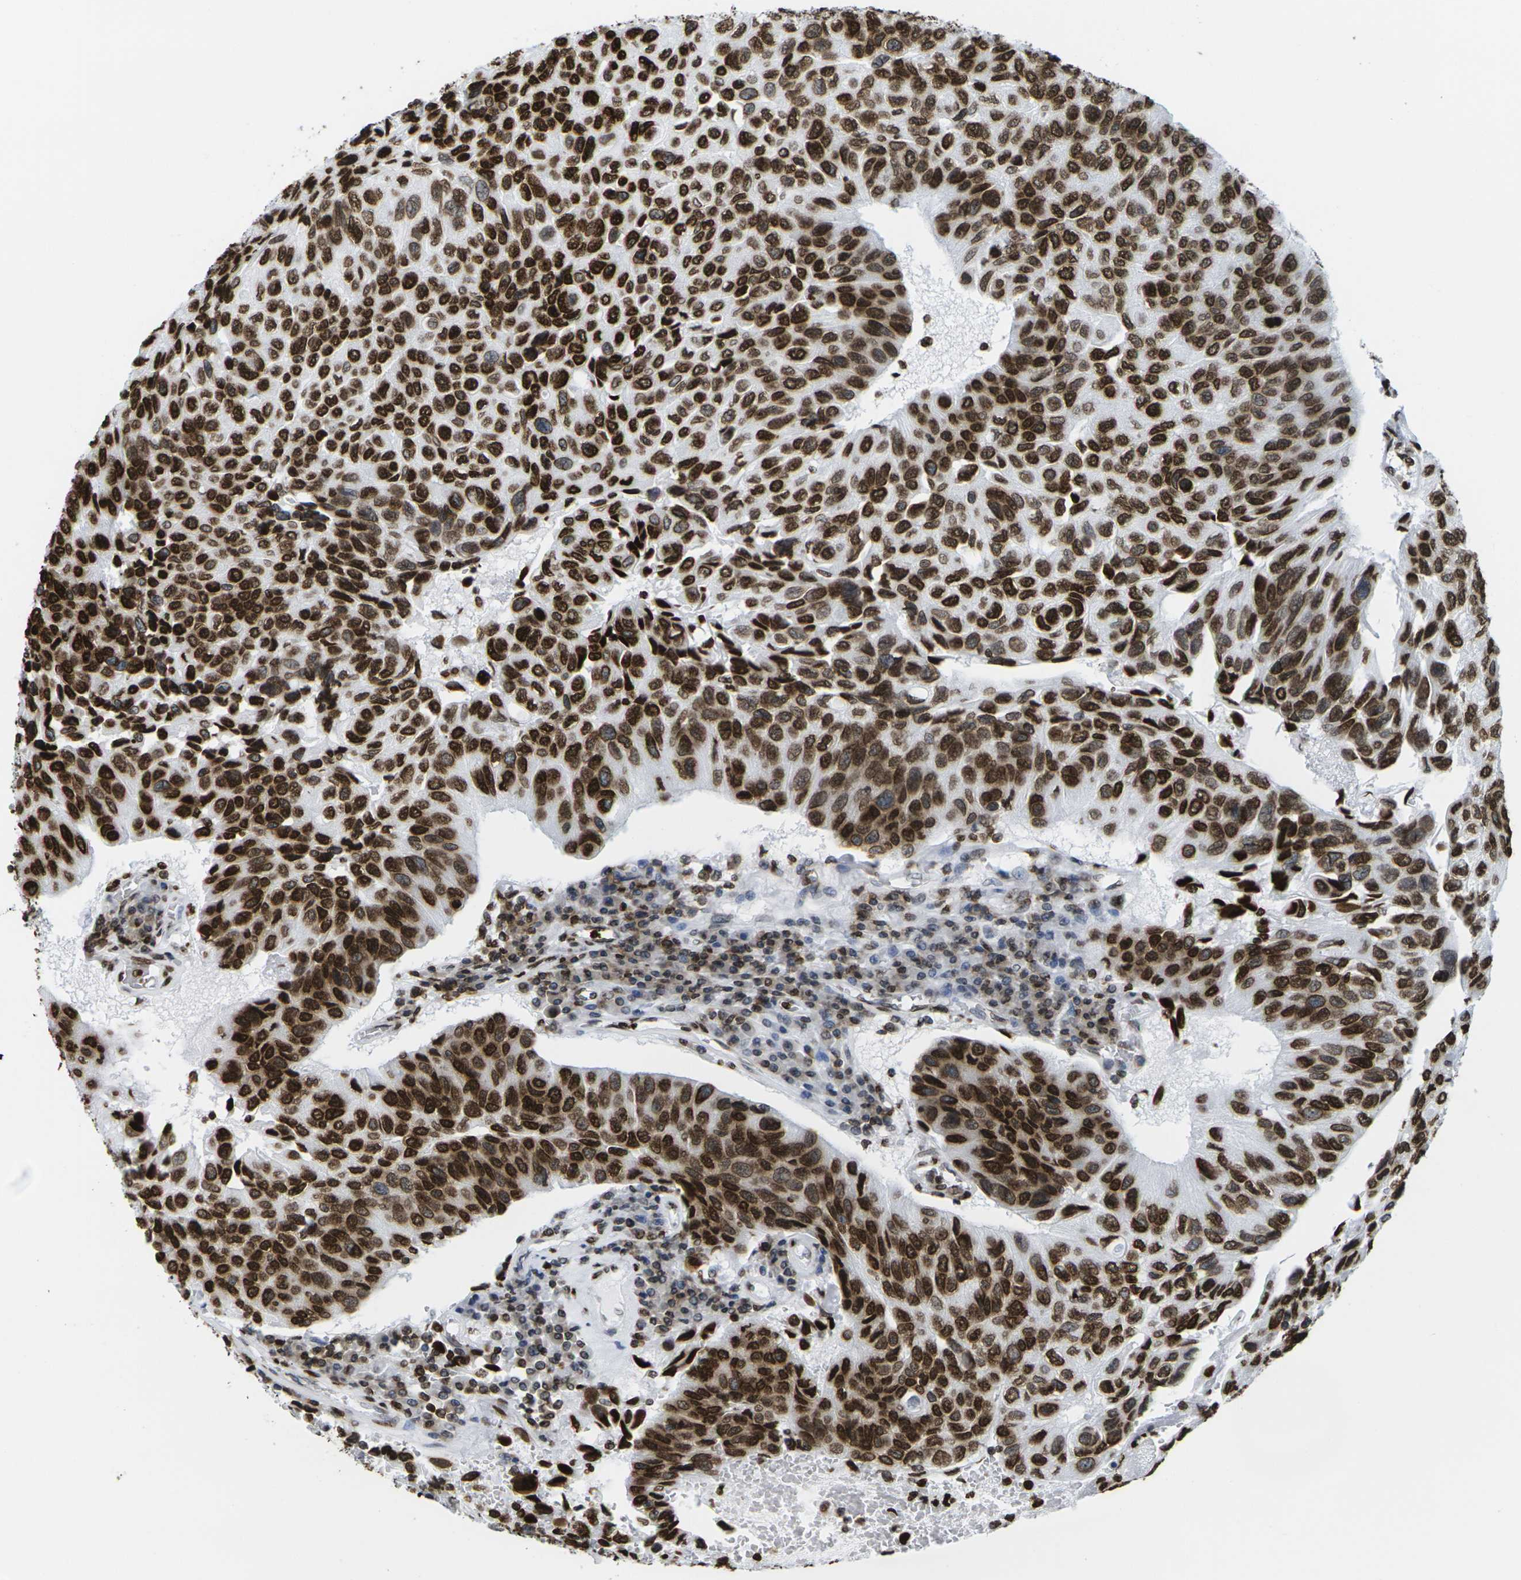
{"staining": {"intensity": "strong", "quantity": ">75%", "location": "cytoplasmic/membranous,nuclear"}, "tissue": "urothelial cancer", "cell_type": "Tumor cells", "image_type": "cancer", "snomed": [{"axis": "morphology", "description": "Urothelial carcinoma, High grade"}, {"axis": "topography", "description": "Urinary bladder"}], "caption": "Immunohistochemistry (DAB (3,3'-diaminobenzidine)) staining of urothelial carcinoma (high-grade) reveals strong cytoplasmic/membranous and nuclear protein positivity in about >75% of tumor cells. The protein of interest is stained brown, and the nuclei are stained in blue (DAB IHC with brightfield microscopy, high magnification).", "gene": "H2AC21", "patient": {"sex": "male", "age": 66}}